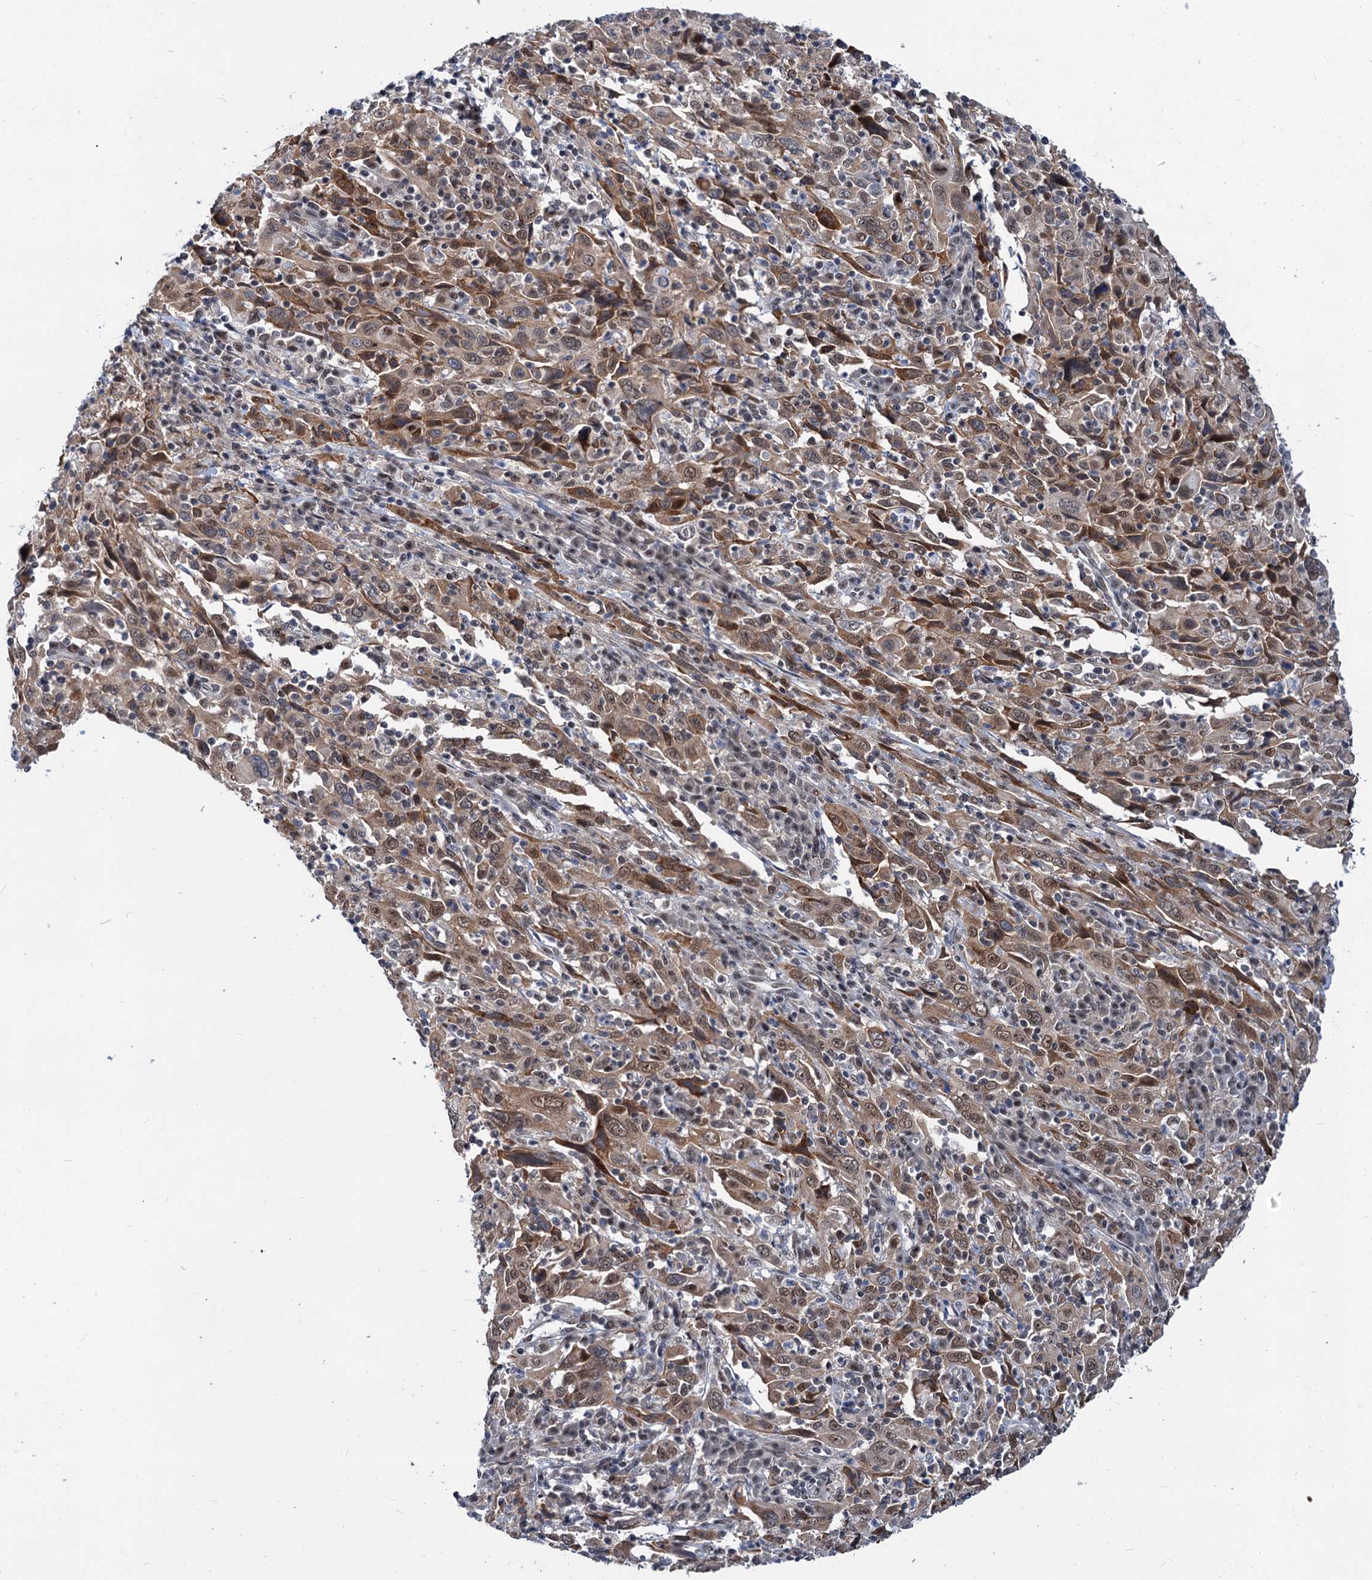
{"staining": {"intensity": "moderate", "quantity": ">75%", "location": "cytoplasmic/membranous,nuclear"}, "tissue": "cervical cancer", "cell_type": "Tumor cells", "image_type": "cancer", "snomed": [{"axis": "morphology", "description": "Squamous cell carcinoma, NOS"}, {"axis": "topography", "description": "Cervix"}], "caption": "Protein staining shows moderate cytoplasmic/membranous and nuclear staining in about >75% of tumor cells in cervical cancer (squamous cell carcinoma).", "gene": "PHF8", "patient": {"sex": "female", "age": 46}}